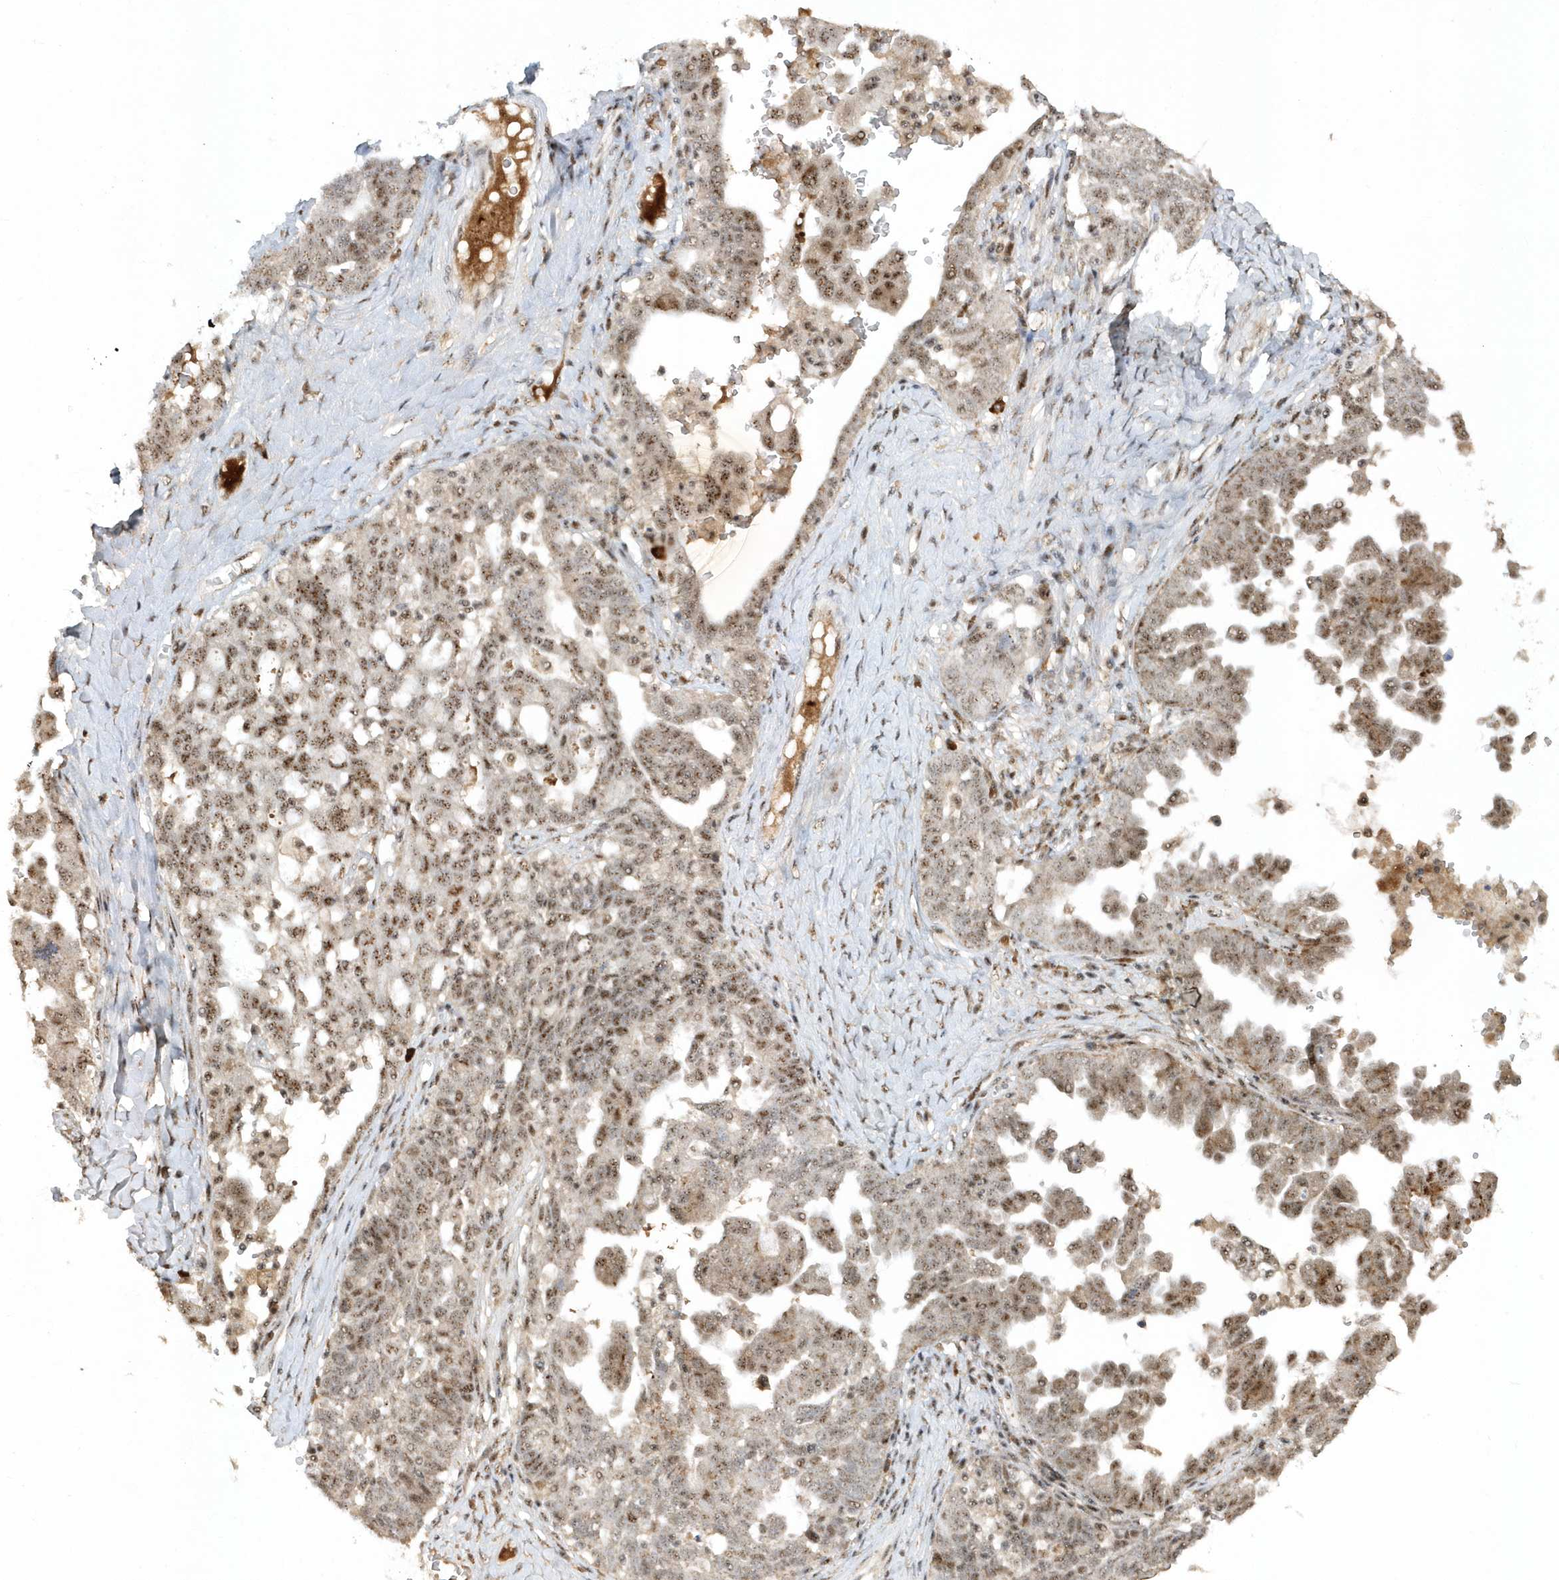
{"staining": {"intensity": "moderate", "quantity": ">75%", "location": "nuclear"}, "tissue": "ovarian cancer", "cell_type": "Tumor cells", "image_type": "cancer", "snomed": [{"axis": "morphology", "description": "Carcinoma, endometroid"}, {"axis": "topography", "description": "Ovary"}], "caption": "An IHC photomicrograph of neoplastic tissue is shown. Protein staining in brown highlights moderate nuclear positivity in ovarian cancer within tumor cells. Using DAB (3,3'-diaminobenzidine) (brown) and hematoxylin (blue) stains, captured at high magnification using brightfield microscopy.", "gene": "POLR3B", "patient": {"sex": "female", "age": 62}}